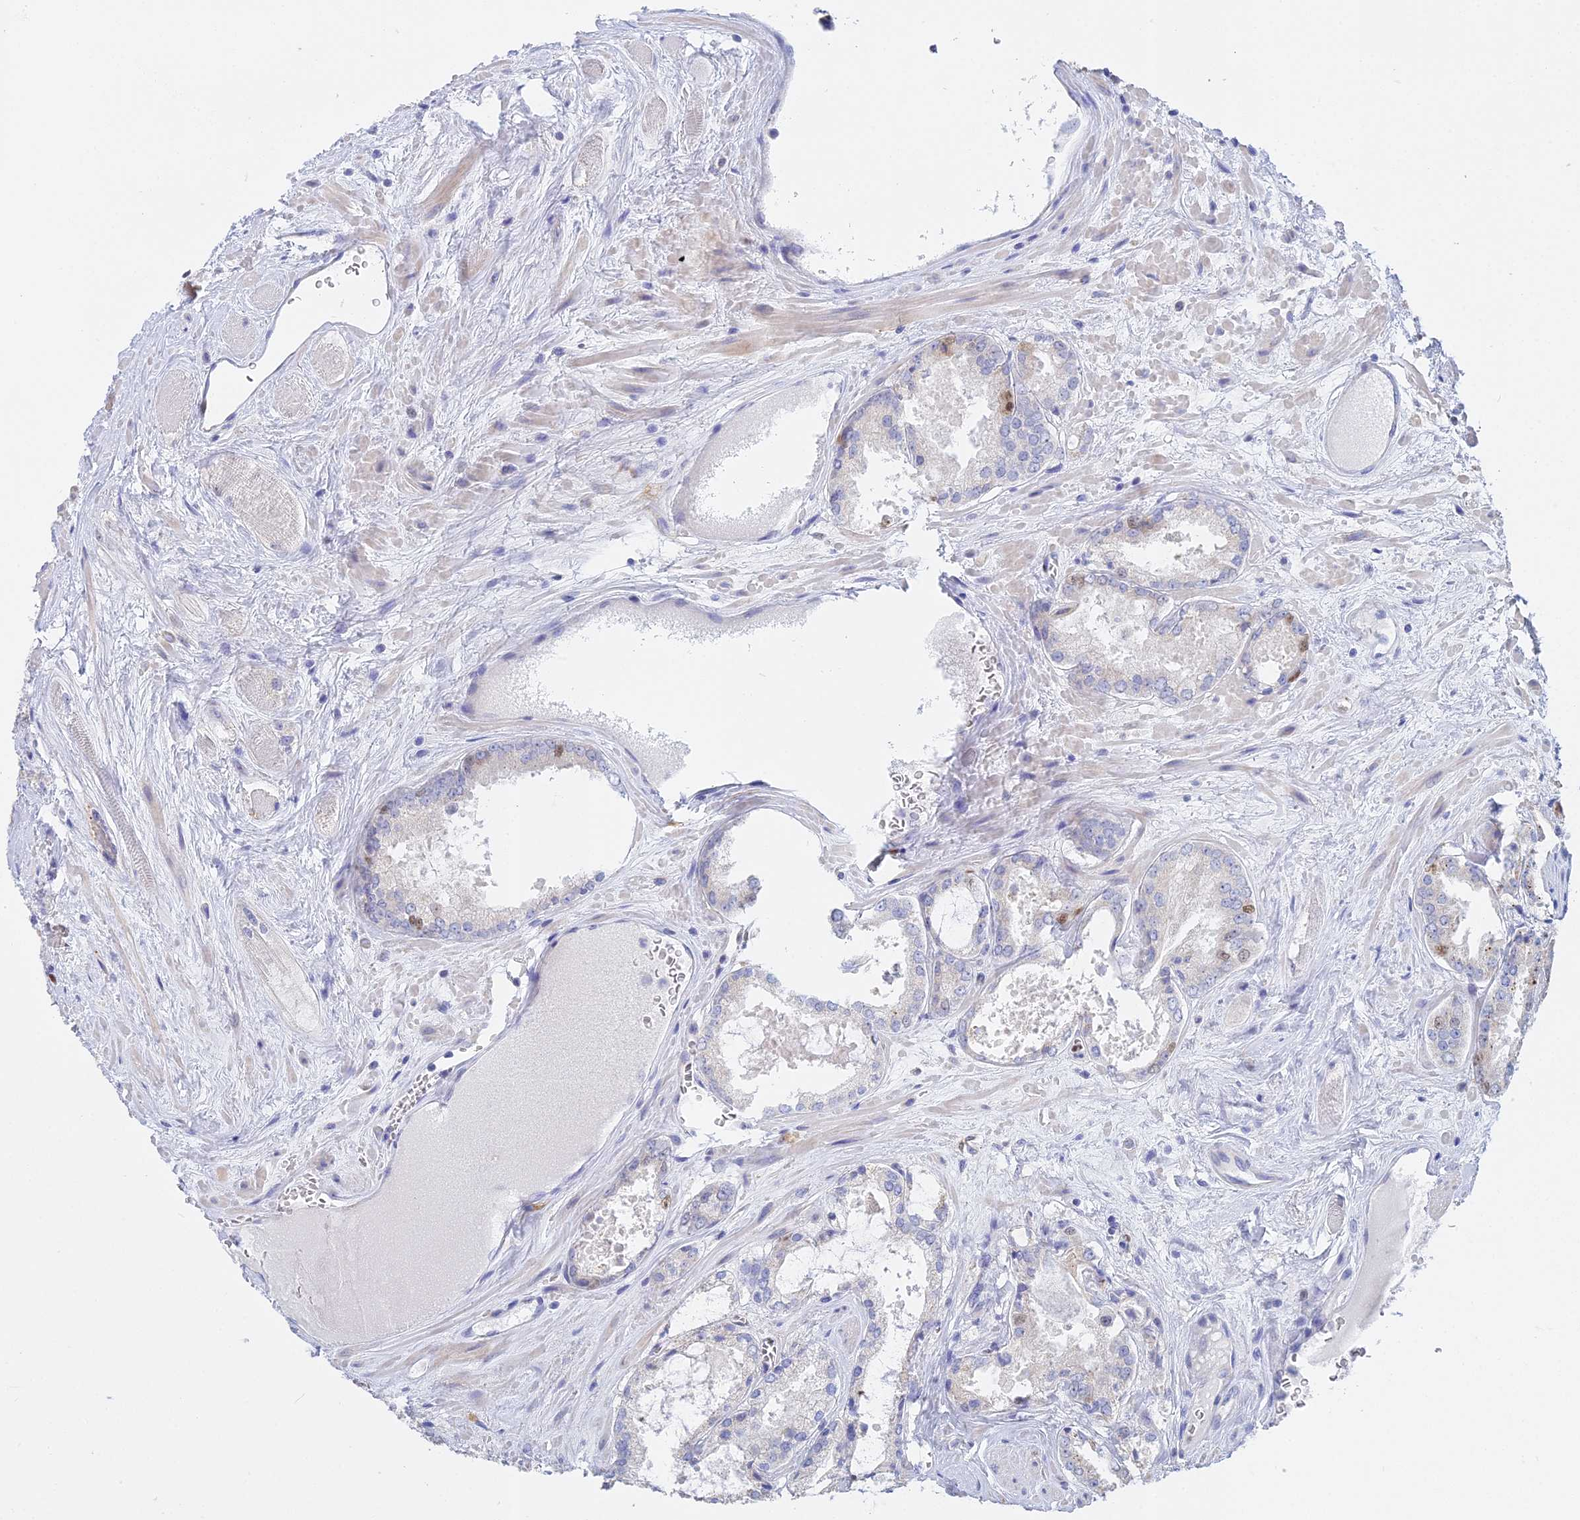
{"staining": {"intensity": "weak", "quantity": "<25%", "location": "nuclear"}, "tissue": "prostate cancer", "cell_type": "Tumor cells", "image_type": "cancer", "snomed": [{"axis": "morphology", "description": "Adenocarcinoma, Low grade"}, {"axis": "topography", "description": "Prostate"}], "caption": "The photomicrograph exhibits no staining of tumor cells in prostate cancer.", "gene": "MCM2", "patient": {"sex": "male", "age": 68}}